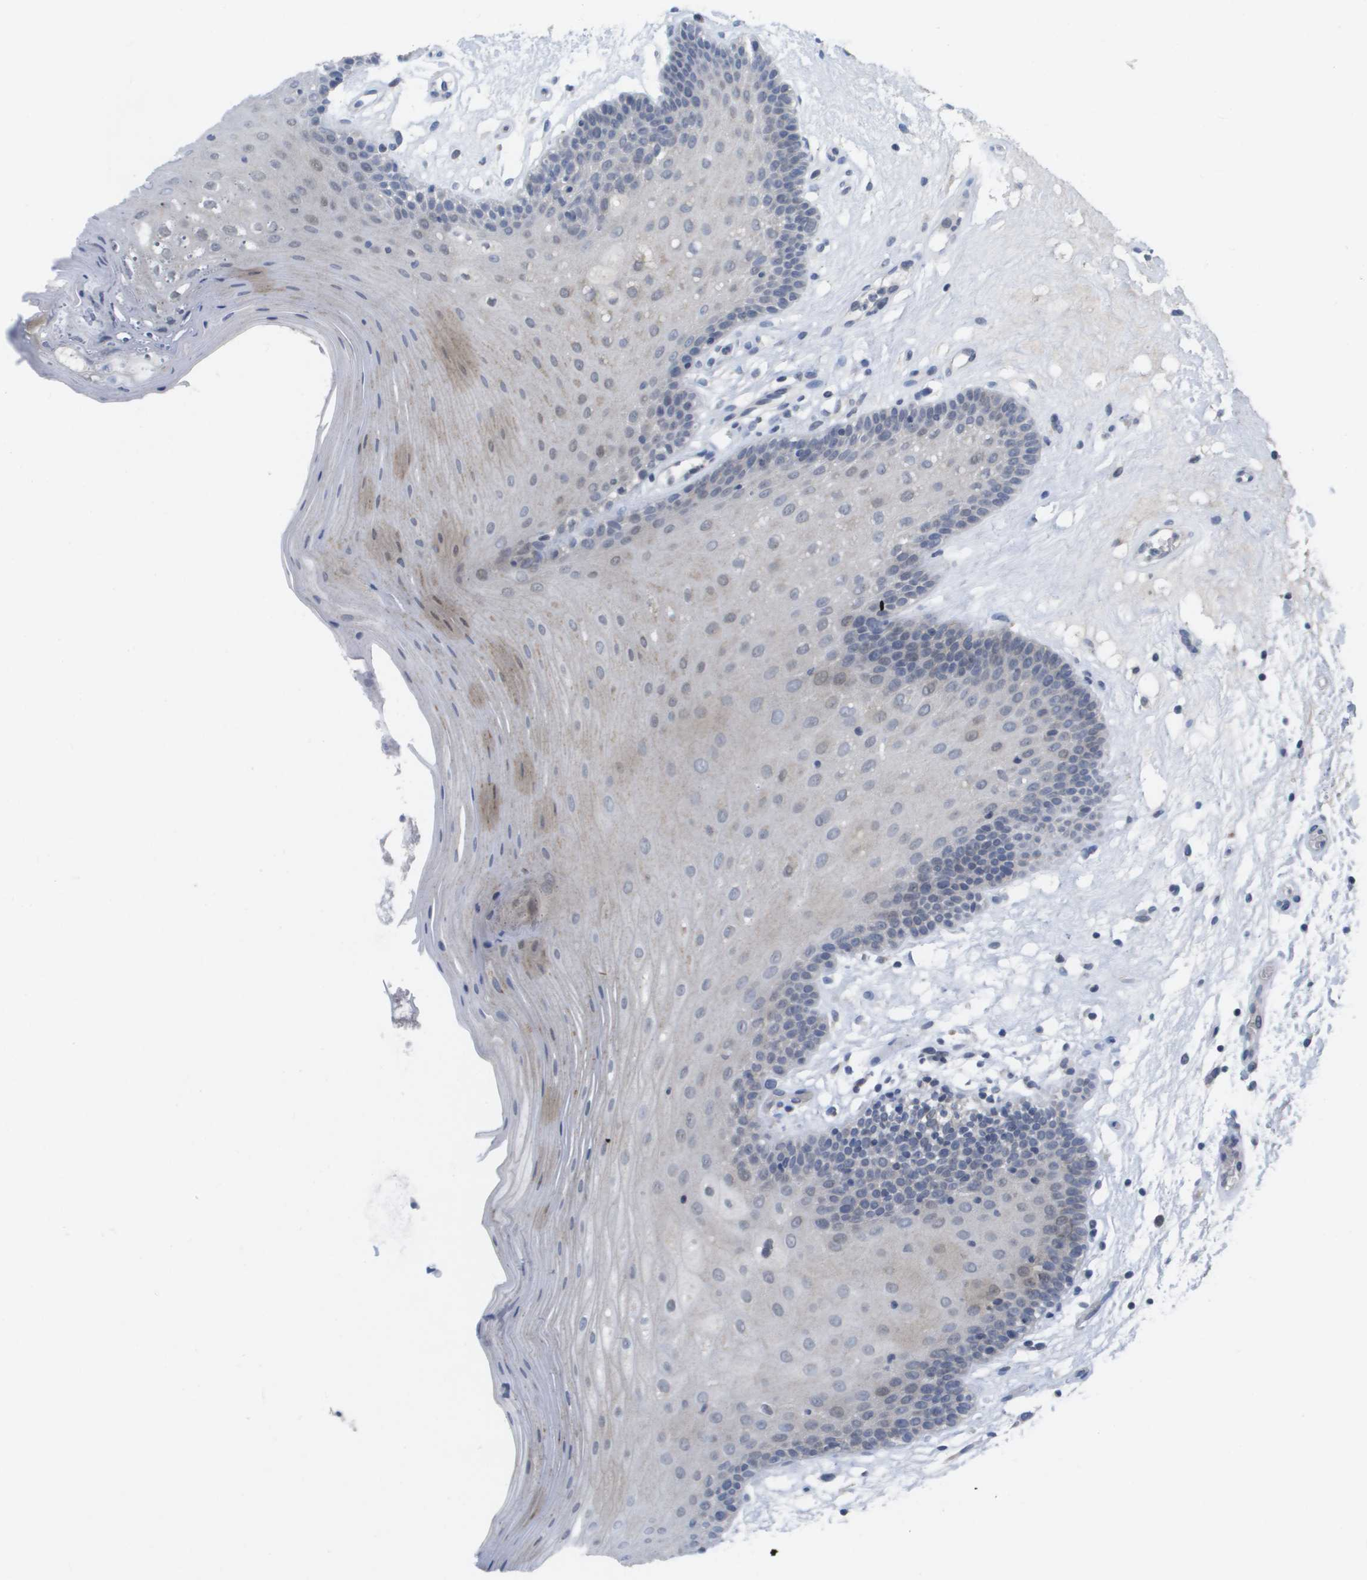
{"staining": {"intensity": "weak", "quantity": "<25%", "location": "cytoplasmic/membranous,nuclear"}, "tissue": "oral mucosa", "cell_type": "Squamous epithelial cells", "image_type": "normal", "snomed": [{"axis": "morphology", "description": "Normal tissue, NOS"}, {"axis": "morphology", "description": "Squamous cell carcinoma, NOS"}, {"axis": "topography", "description": "Skeletal muscle"}, {"axis": "topography", "description": "Oral tissue"}, {"axis": "topography", "description": "Head-Neck"}], "caption": "Squamous epithelial cells show no significant protein expression in unremarkable oral mucosa. The staining was performed using DAB (3,3'-diaminobenzidine) to visualize the protein expression in brown, while the nuclei were stained in blue with hematoxylin (Magnification: 20x).", "gene": "PDE4A", "patient": {"sex": "male", "age": 71}}